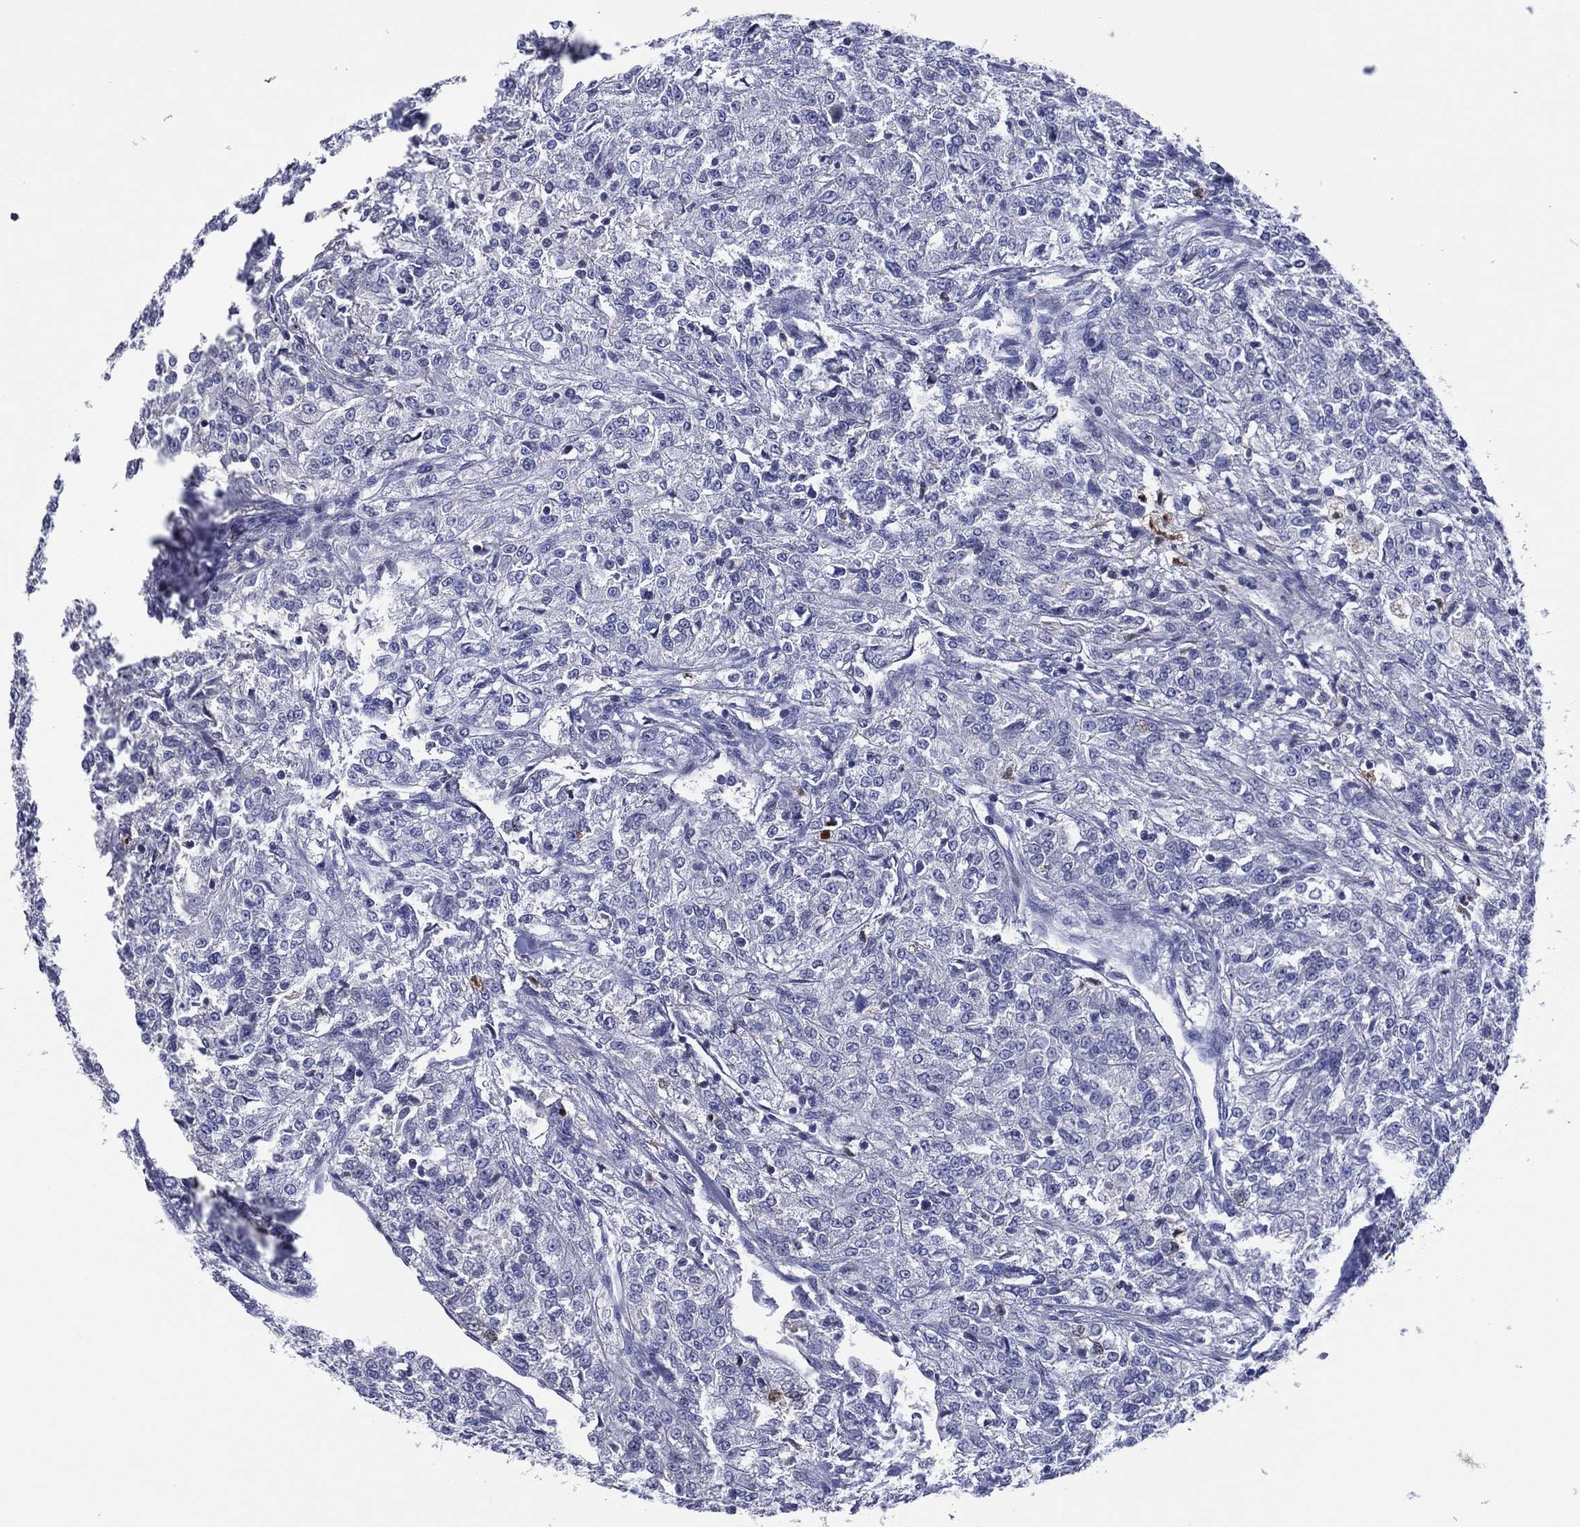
{"staining": {"intensity": "negative", "quantity": "none", "location": "none"}, "tissue": "renal cancer", "cell_type": "Tumor cells", "image_type": "cancer", "snomed": [{"axis": "morphology", "description": "Adenocarcinoma, NOS"}, {"axis": "topography", "description": "Kidney"}], "caption": "Micrograph shows no protein positivity in tumor cells of renal cancer (adenocarcinoma) tissue.", "gene": "TRIM31", "patient": {"sex": "female", "age": 63}}